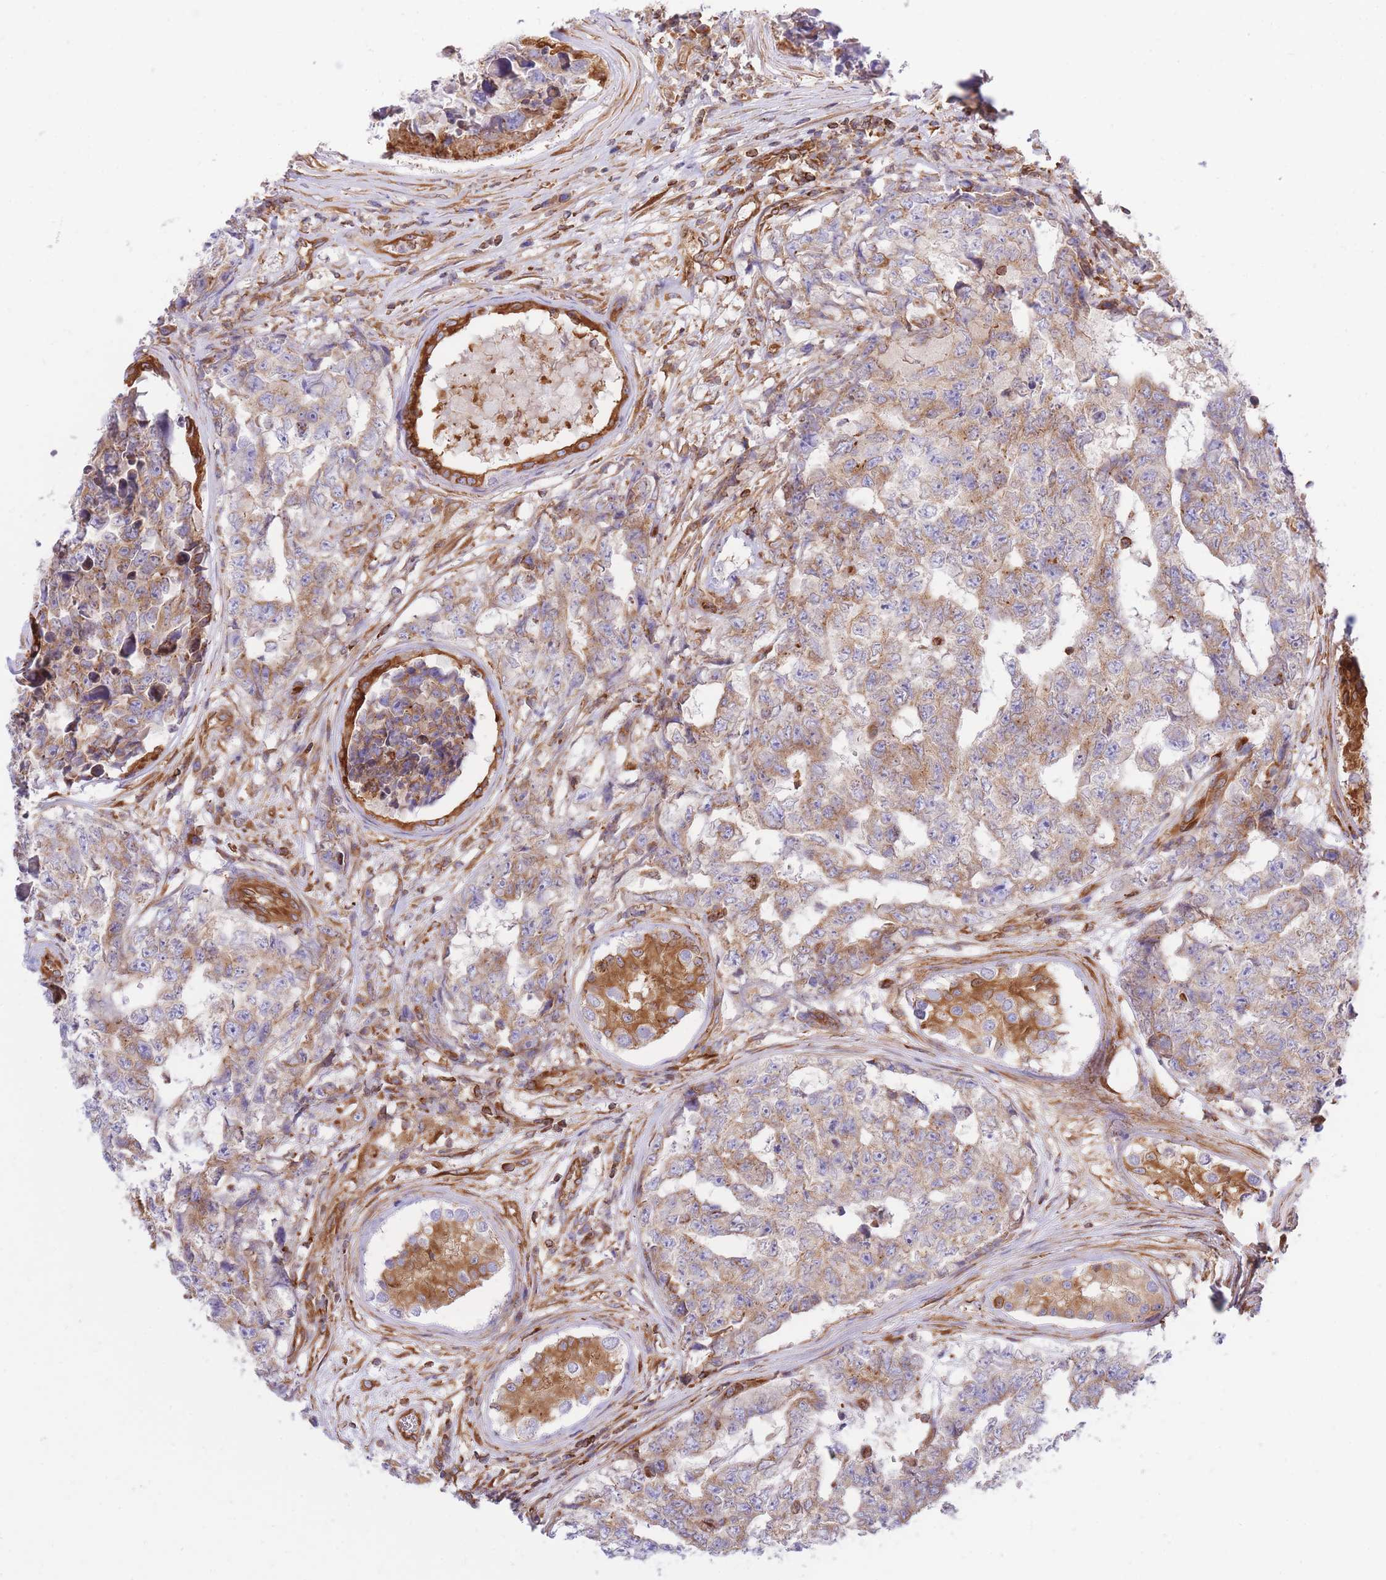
{"staining": {"intensity": "moderate", "quantity": ">75%", "location": "cytoplasmic/membranous"}, "tissue": "testis cancer", "cell_type": "Tumor cells", "image_type": "cancer", "snomed": [{"axis": "morphology", "description": "Carcinoma, Embryonal, NOS"}, {"axis": "topography", "description": "Testis"}], "caption": "This is an image of IHC staining of embryonal carcinoma (testis), which shows moderate positivity in the cytoplasmic/membranous of tumor cells.", "gene": "REM1", "patient": {"sex": "male", "age": 25}}